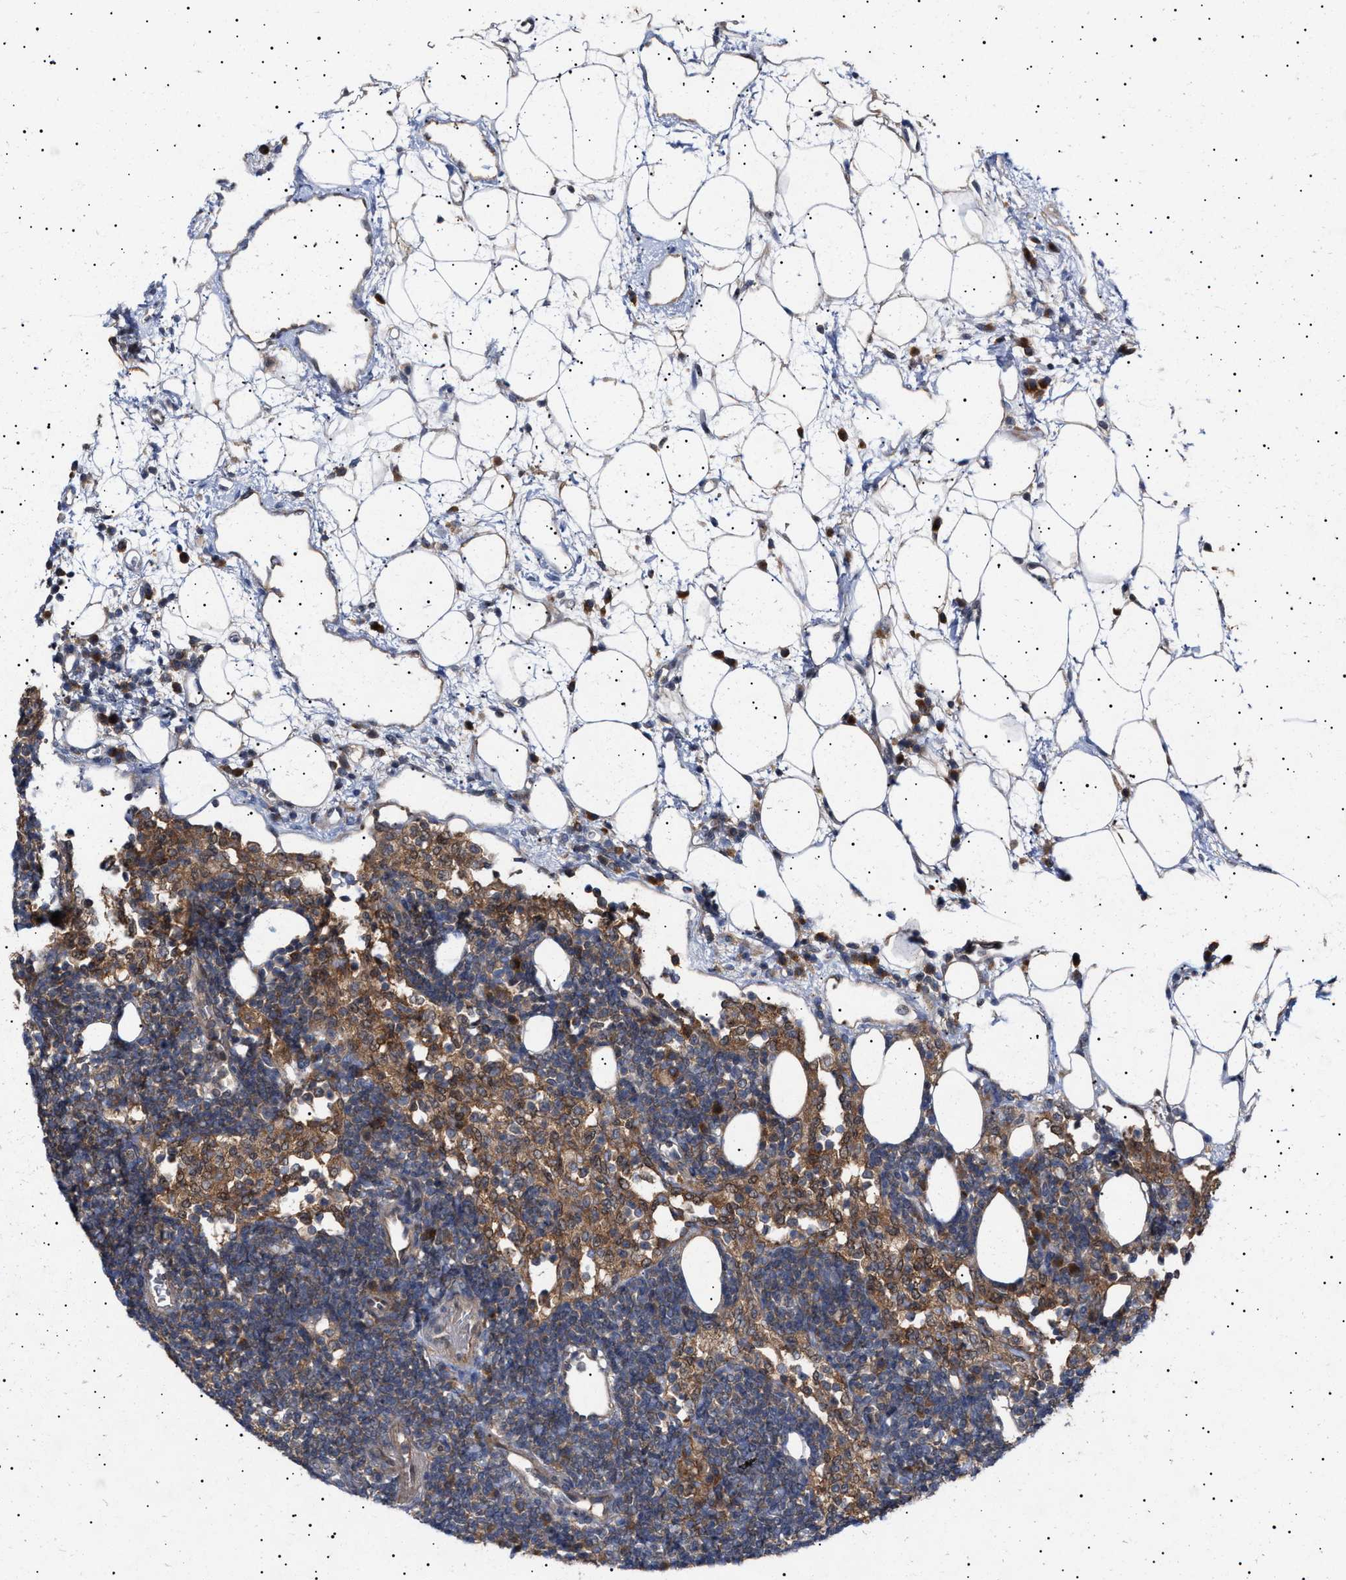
{"staining": {"intensity": "moderate", "quantity": ">75%", "location": "cytoplasmic/membranous"}, "tissue": "lymph node", "cell_type": "Germinal center cells", "image_type": "normal", "snomed": [{"axis": "morphology", "description": "Normal tissue, NOS"}, {"axis": "morphology", "description": "Carcinoid, malignant, NOS"}, {"axis": "topography", "description": "Lymph node"}], "caption": "High-power microscopy captured an immunohistochemistry (IHC) image of benign lymph node, revealing moderate cytoplasmic/membranous staining in about >75% of germinal center cells.", "gene": "NPLOC4", "patient": {"sex": "male", "age": 47}}